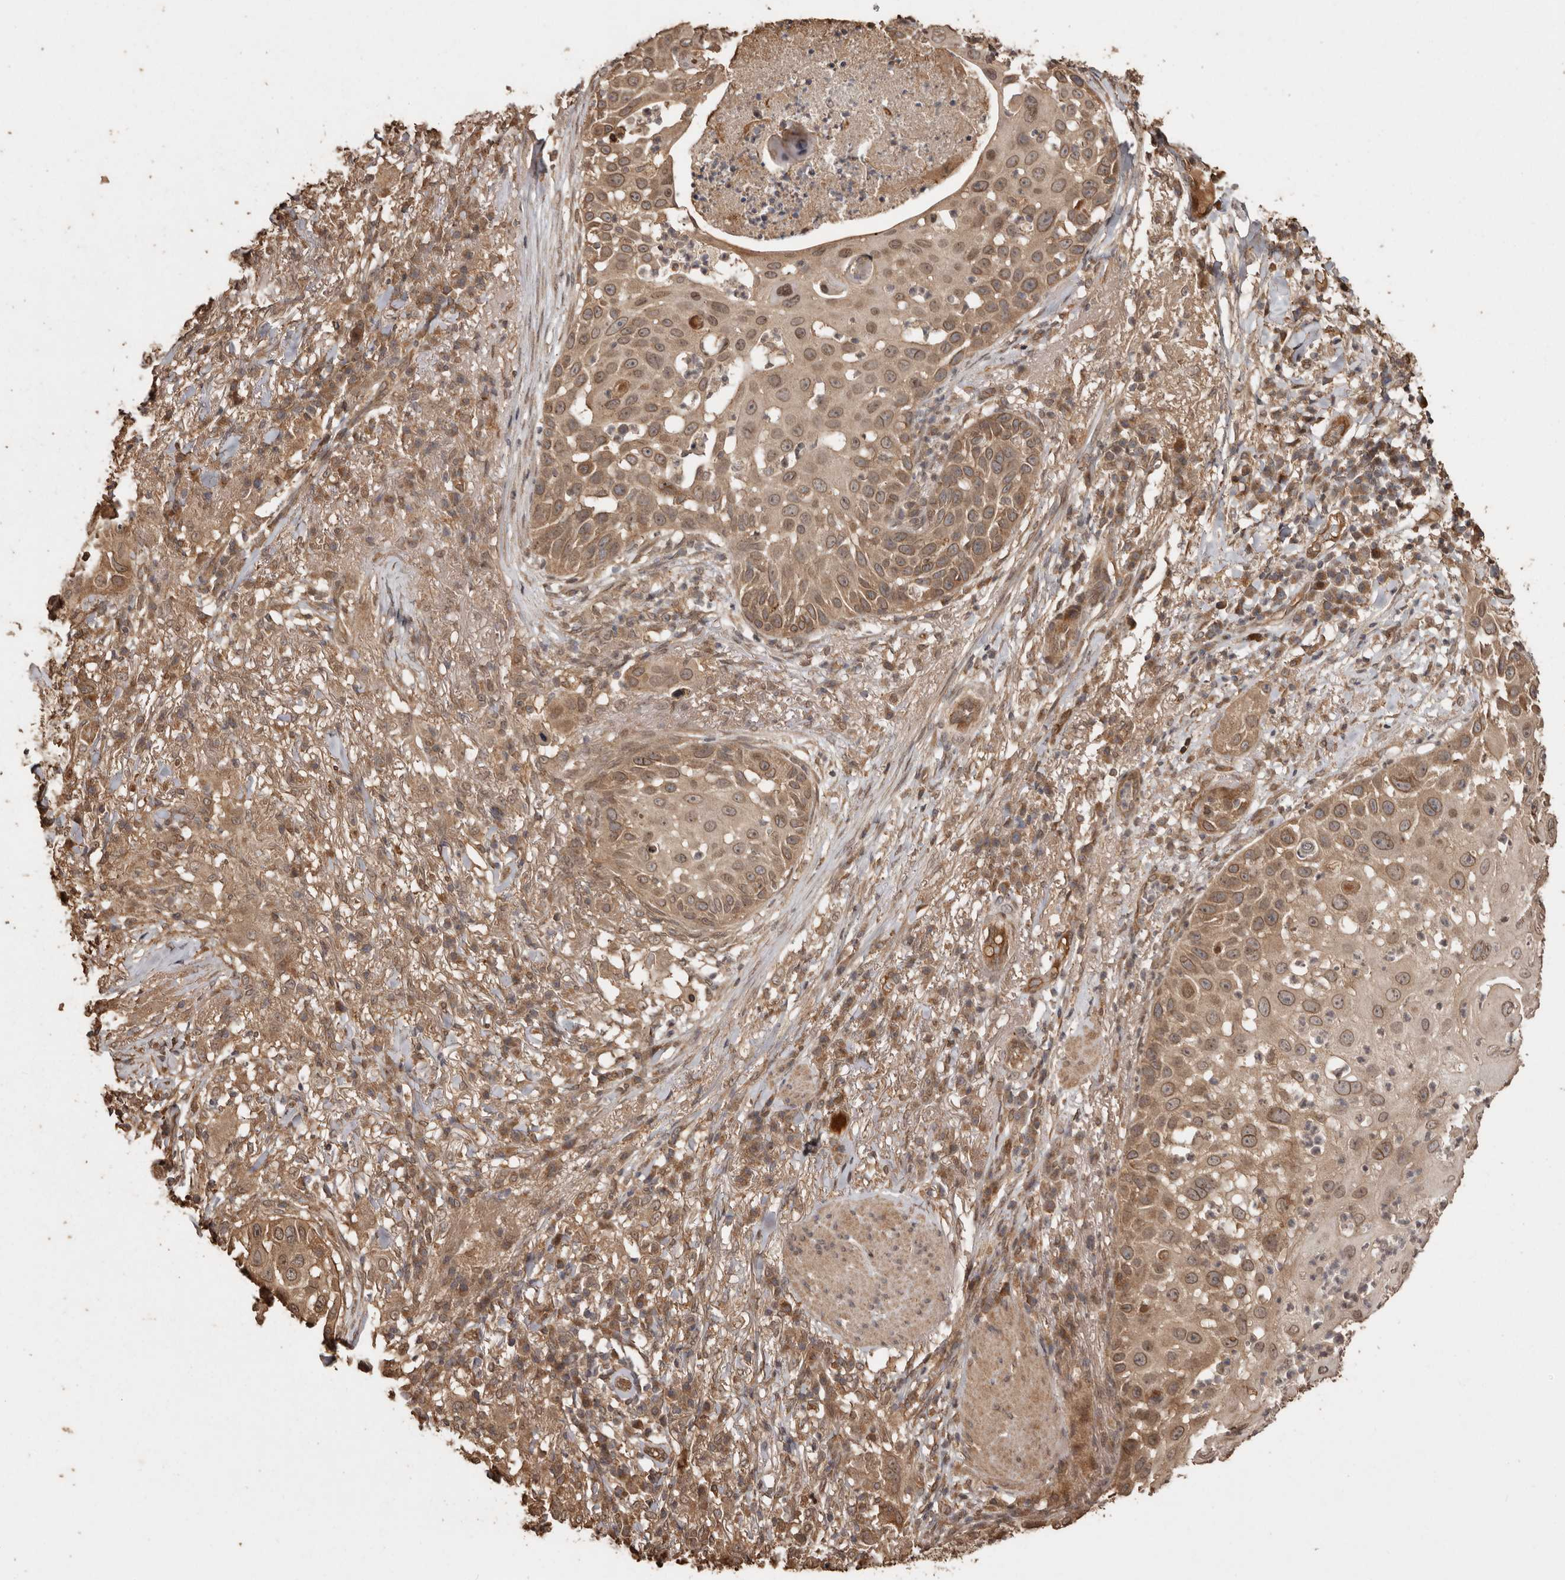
{"staining": {"intensity": "moderate", "quantity": ">75%", "location": "cytoplasmic/membranous,nuclear"}, "tissue": "skin cancer", "cell_type": "Tumor cells", "image_type": "cancer", "snomed": [{"axis": "morphology", "description": "Squamous cell carcinoma, NOS"}, {"axis": "topography", "description": "Skin"}], "caption": "A micrograph of squamous cell carcinoma (skin) stained for a protein demonstrates moderate cytoplasmic/membranous and nuclear brown staining in tumor cells. (DAB IHC, brown staining for protein, blue staining for nuclei).", "gene": "NUP43", "patient": {"sex": "female", "age": 44}}